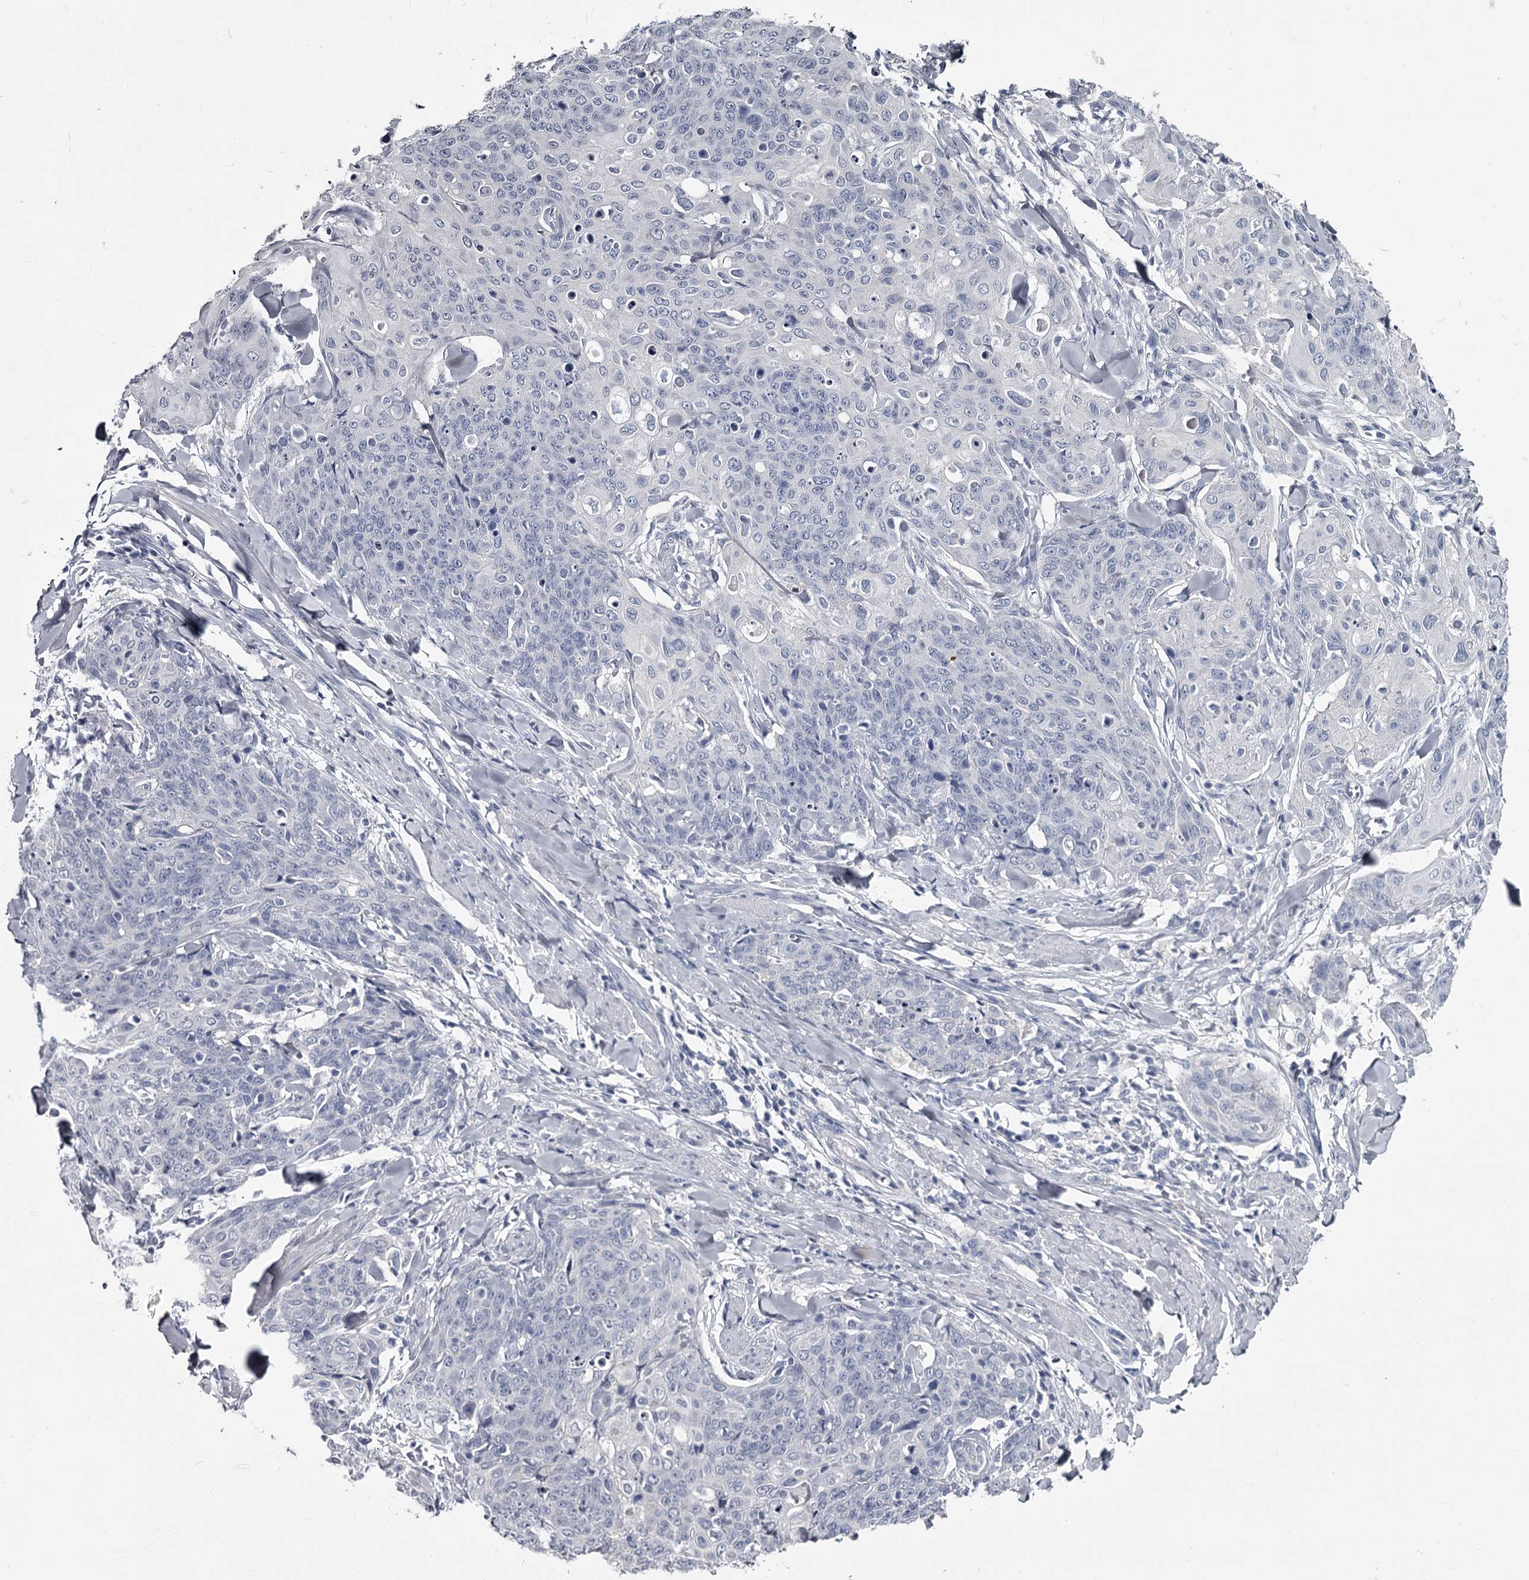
{"staining": {"intensity": "negative", "quantity": "none", "location": "none"}, "tissue": "skin cancer", "cell_type": "Tumor cells", "image_type": "cancer", "snomed": [{"axis": "morphology", "description": "Squamous cell carcinoma, NOS"}, {"axis": "topography", "description": "Skin"}, {"axis": "topography", "description": "Vulva"}], "caption": "Tumor cells are negative for brown protein staining in squamous cell carcinoma (skin). The staining is performed using DAB (3,3'-diaminobenzidine) brown chromogen with nuclei counter-stained in using hematoxylin.", "gene": "DAO", "patient": {"sex": "female", "age": 85}}